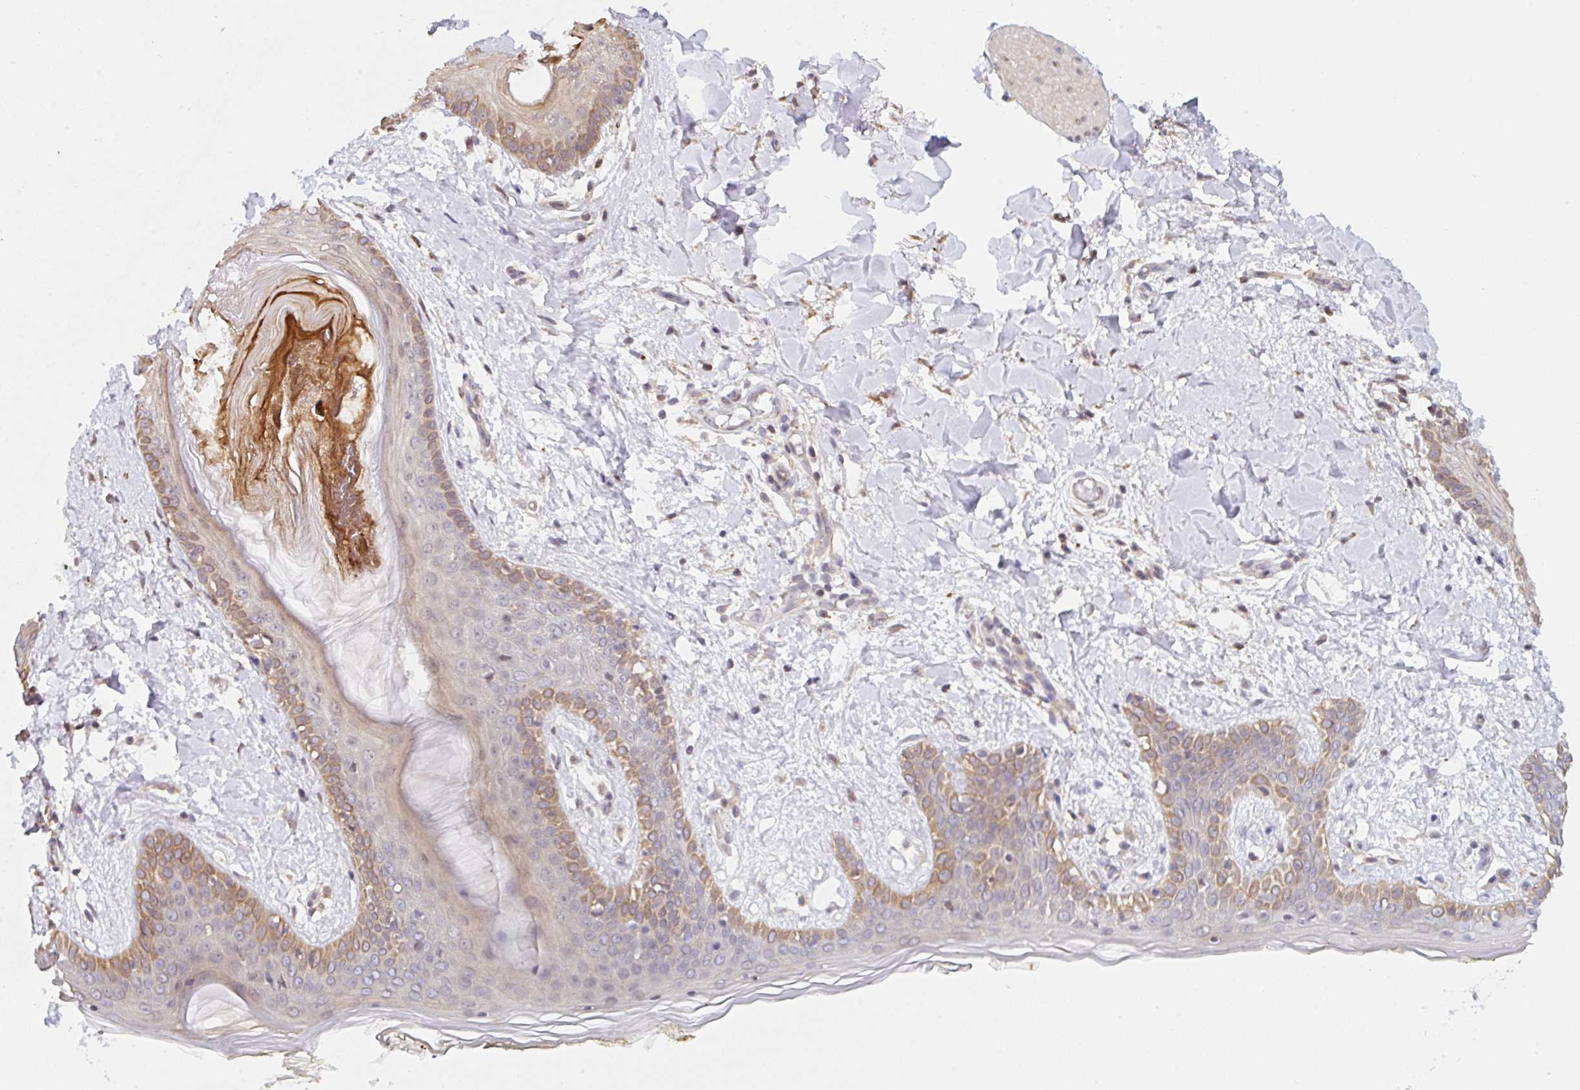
{"staining": {"intensity": "moderate", "quantity": ">75%", "location": "cytoplasmic/membranous"}, "tissue": "skin", "cell_type": "Fibroblasts", "image_type": "normal", "snomed": [{"axis": "morphology", "description": "Normal tissue, NOS"}, {"axis": "topography", "description": "Skin"}], "caption": "Immunohistochemical staining of benign human skin displays moderate cytoplasmic/membranous protein positivity in approximately >75% of fibroblasts.", "gene": "TBPL2", "patient": {"sex": "female", "age": 34}}